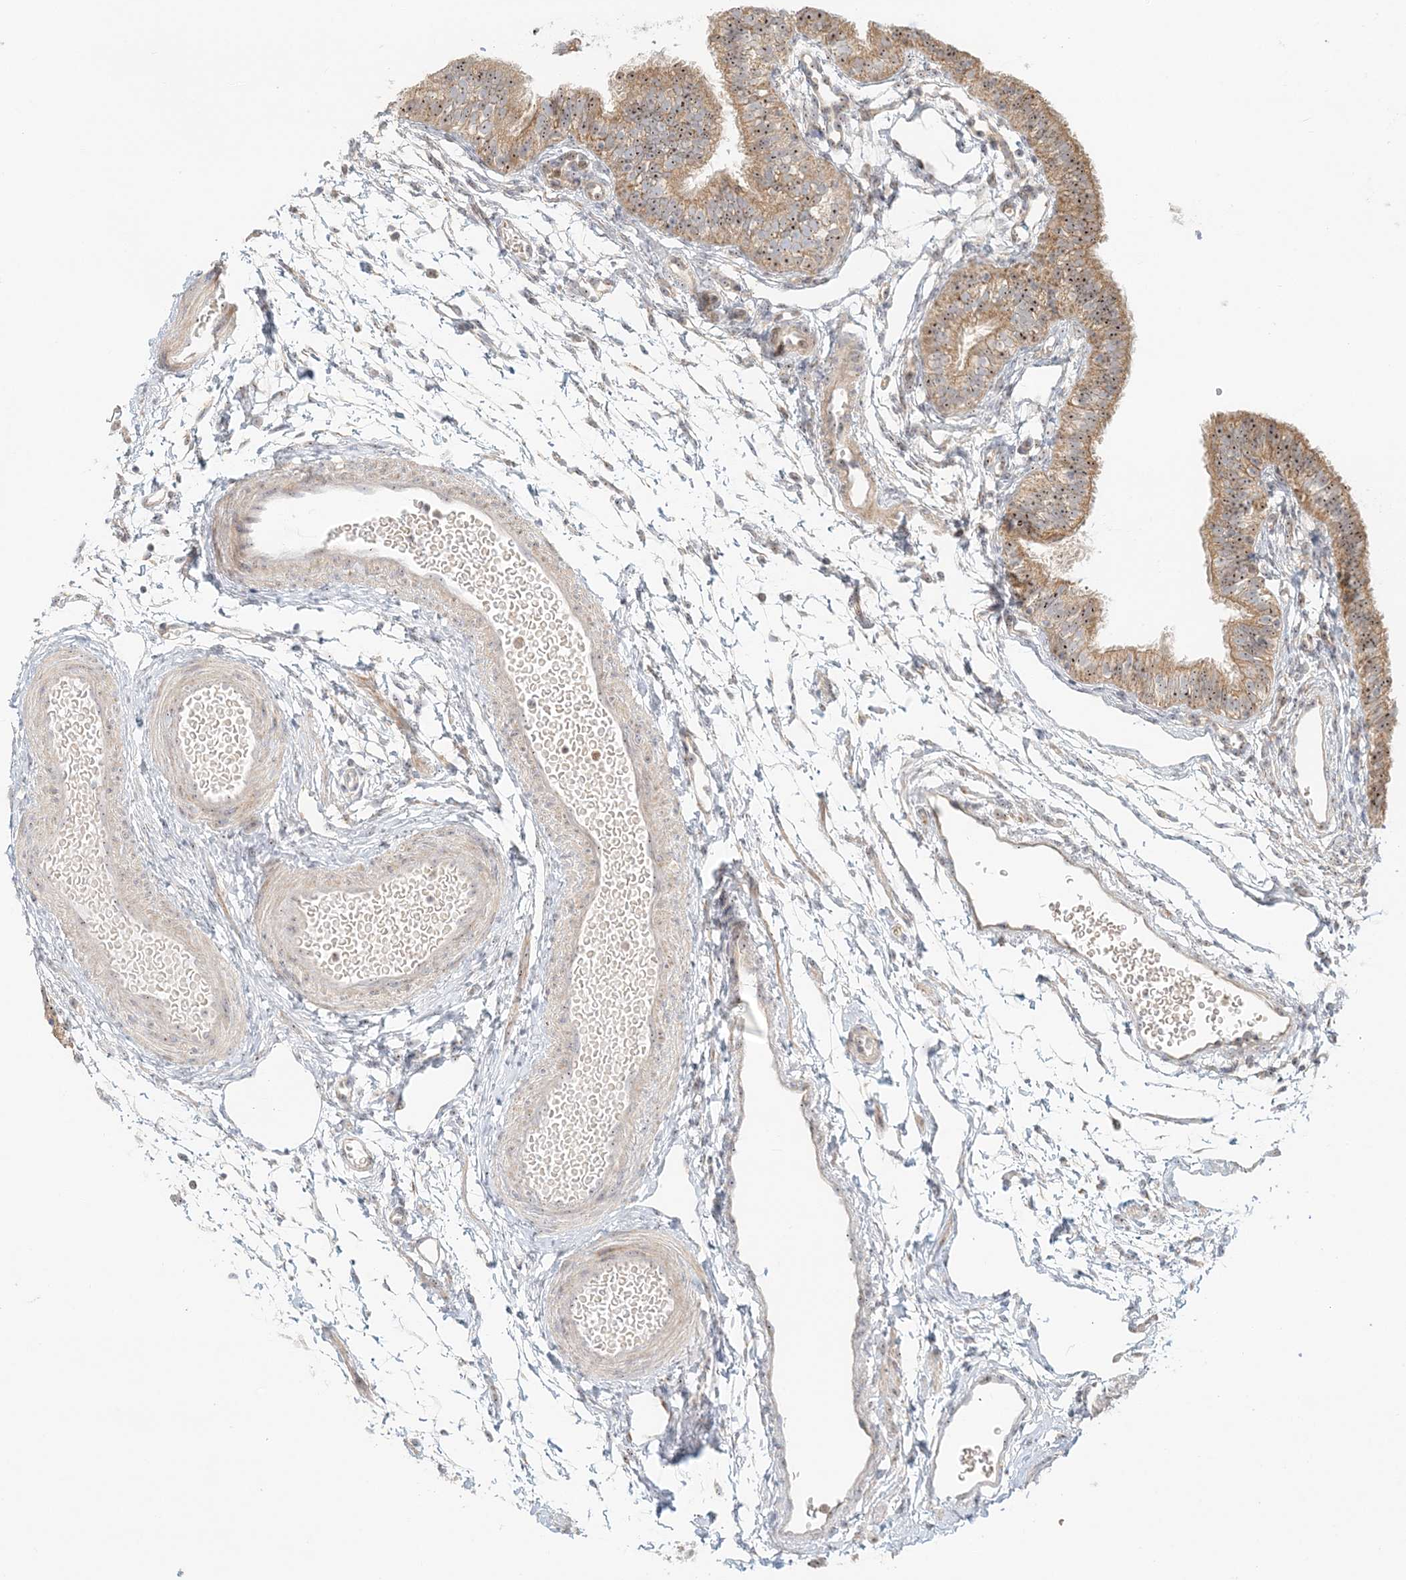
{"staining": {"intensity": "moderate", "quantity": ">75%", "location": "cytoplasmic/membranous,nuclear"}, "tissue": "fallopian tube", "cell_type": "Glandular cells", "image_type": "normal", "snomed": [{"axis": "morphology", "description": "Normal tissue, NOS"}, {"axis": "topography", "description": "Fallopian tube"}], "caption": "Protein analysis of benign fallopian tube displays moderate cytoplasmic/membranous,nuclear expression in about >75% of glandular cells. Using DAB (3,3'-diaminobenzidine) (brown) and hematoxylin (blue) stains, captured at high magnification using brightfield microscopy.", "gene": "UBE2F", "patient": {"sex": "female", "age": 35}}